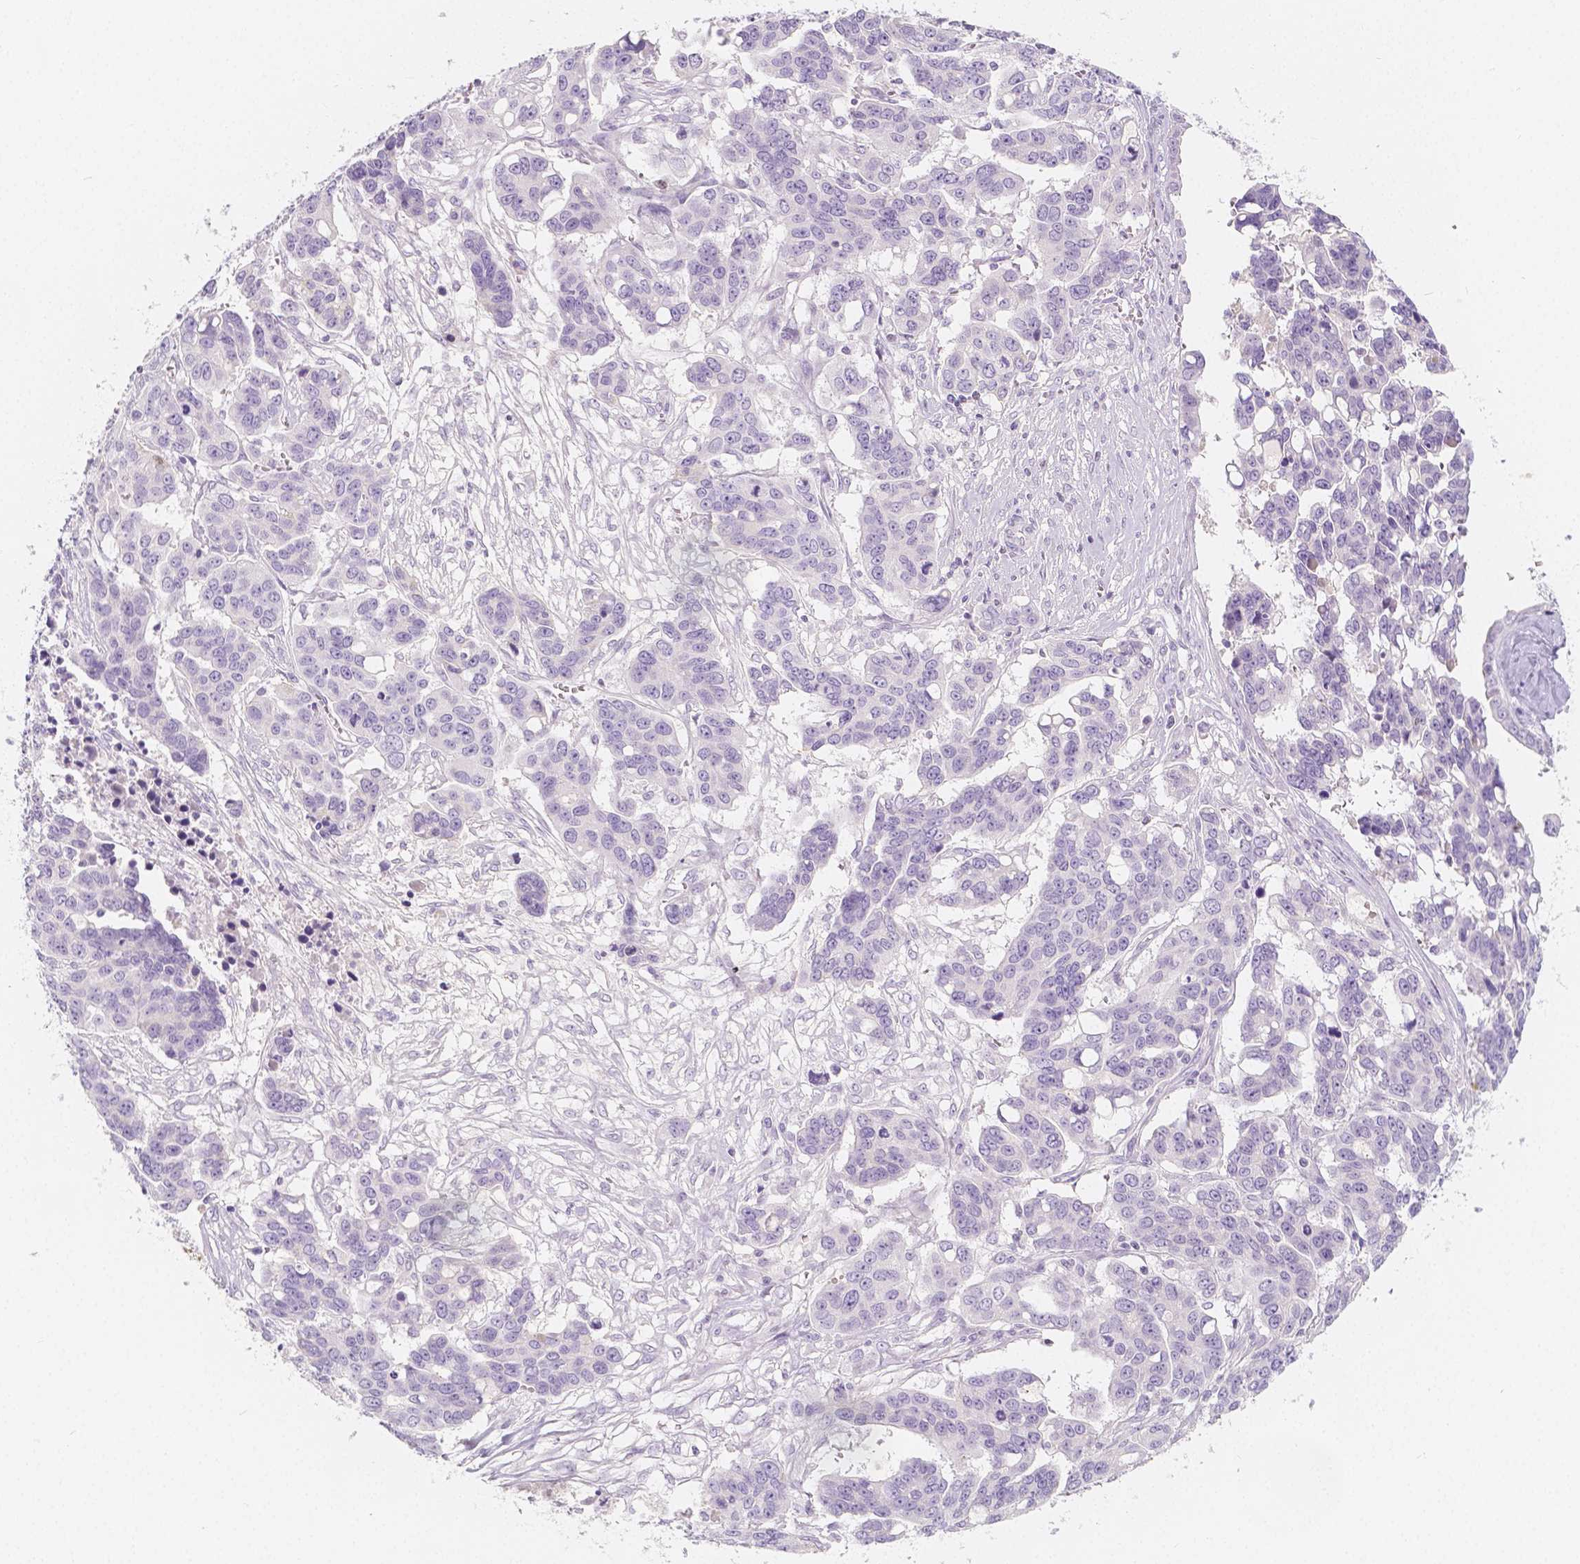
{"staining": {"intensity": "negative", "quantity": "none", "location": "none"}, "tissue": "ovarian cancer", "cell_type": "Tumor cells", "image_type": "cancer", "snomed": [{"axis": "morphology", "description": "Carcinoma, endometroid"}, {"axis": "topography", "description": "Ovary"}], "caption": "A high-resolution image shows IHC staining of ovarian cancer, which shows no significant staining in tumor cells.", "gene": "BATF", "patient": {"sex": "female", "age": 78}}